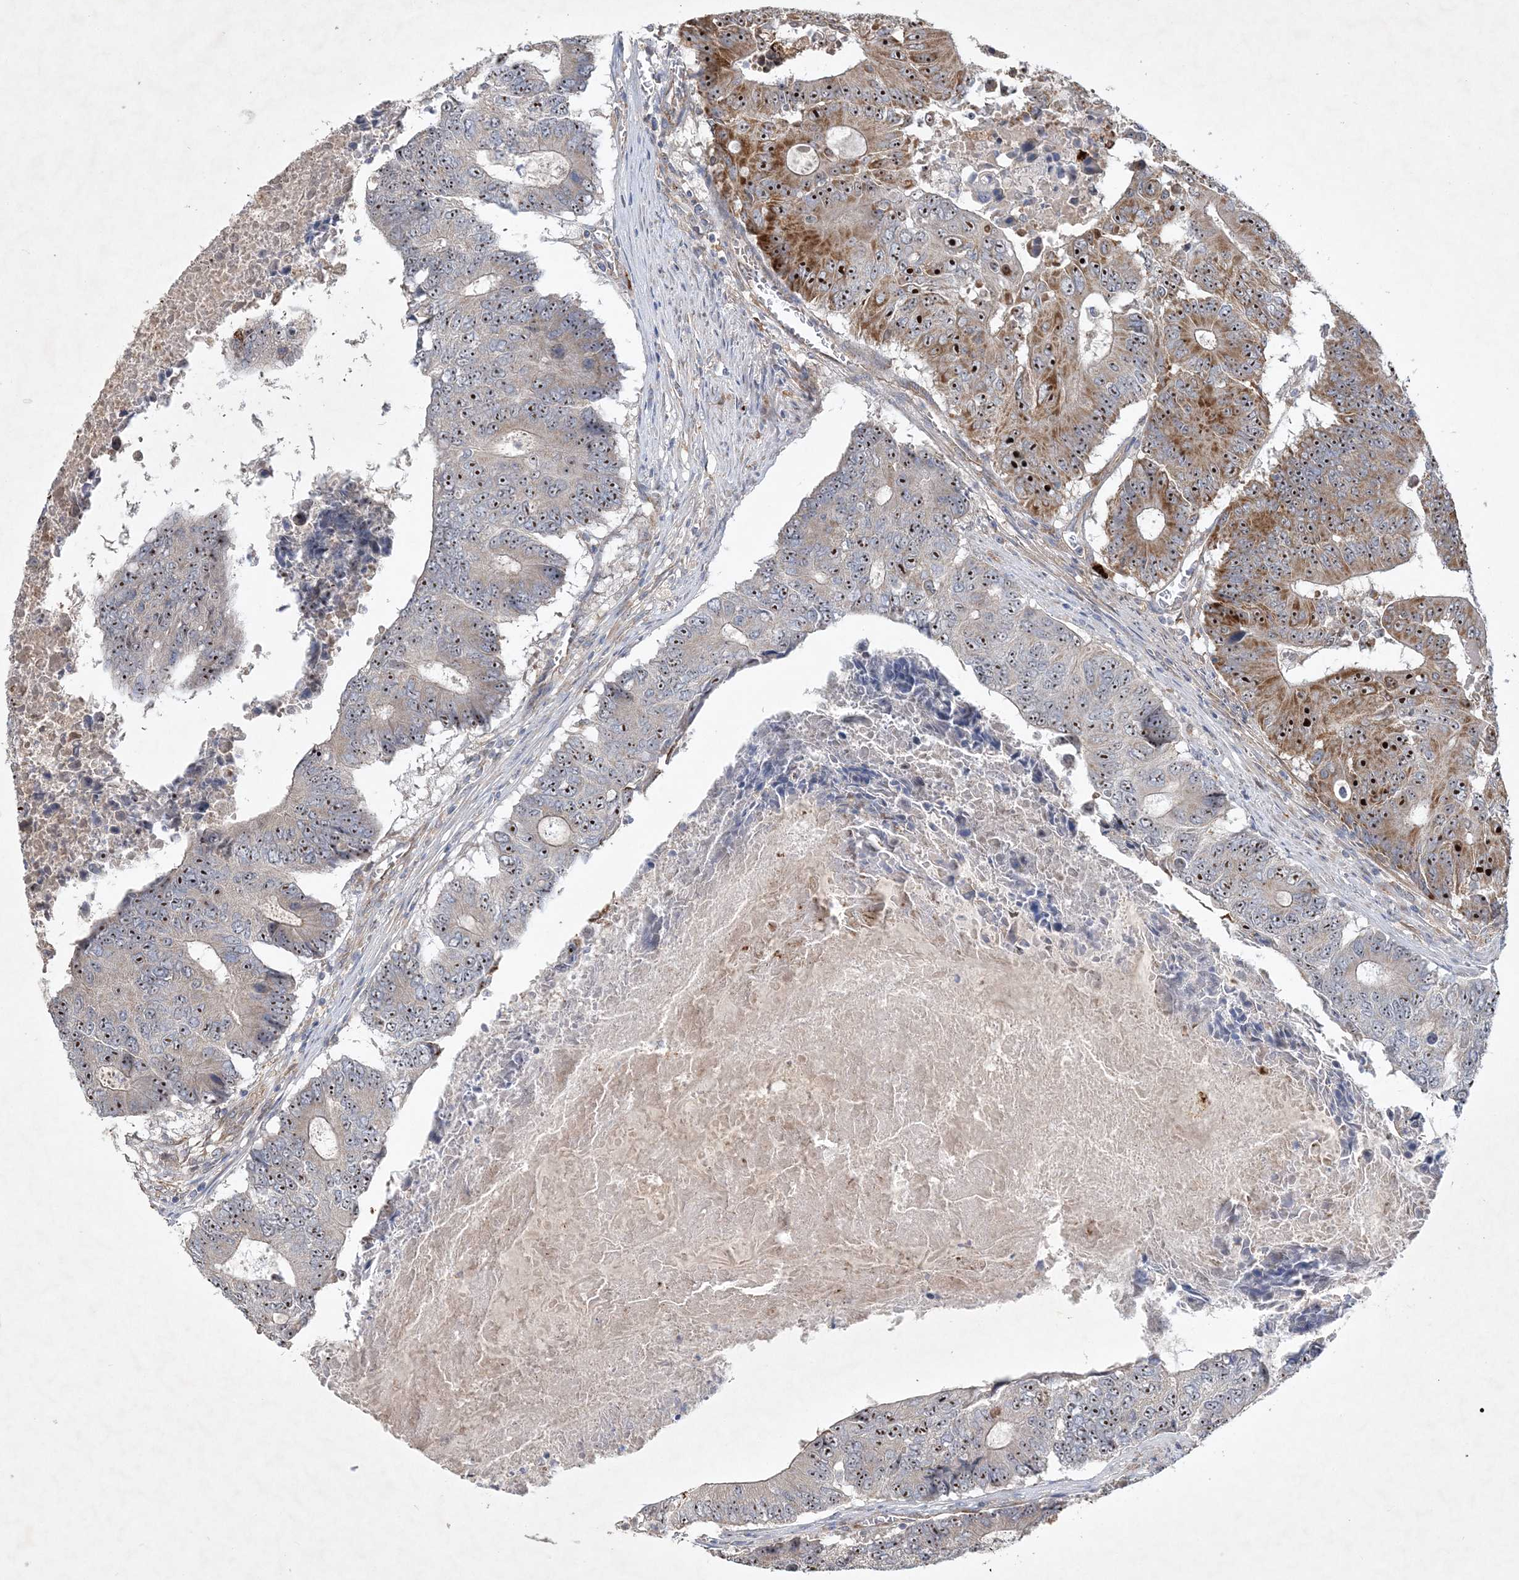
{"staining": {"intensity": "moderate", "quantity": ">75%", "location": "cytoplasmic/membranous,nuclear"}, "tissue": "colorectal cancer", "cell_type": "Tumor cells", "image_type": "cancer", "snomed": [{"axis": "morphology", "description": "Adenocarcinoma, NOS"}, {"axis": "topography", "description": "Colon"}], "caption": "A brown stain shows moderate cytoplasmic/membranous and nuclear positivity of a protein in colorectal cancer tumor cells. (IHC, brightfield microscopy, high magnification).", "gene": "FEZ2", "patient": {"sex": "male", "age": 87}}